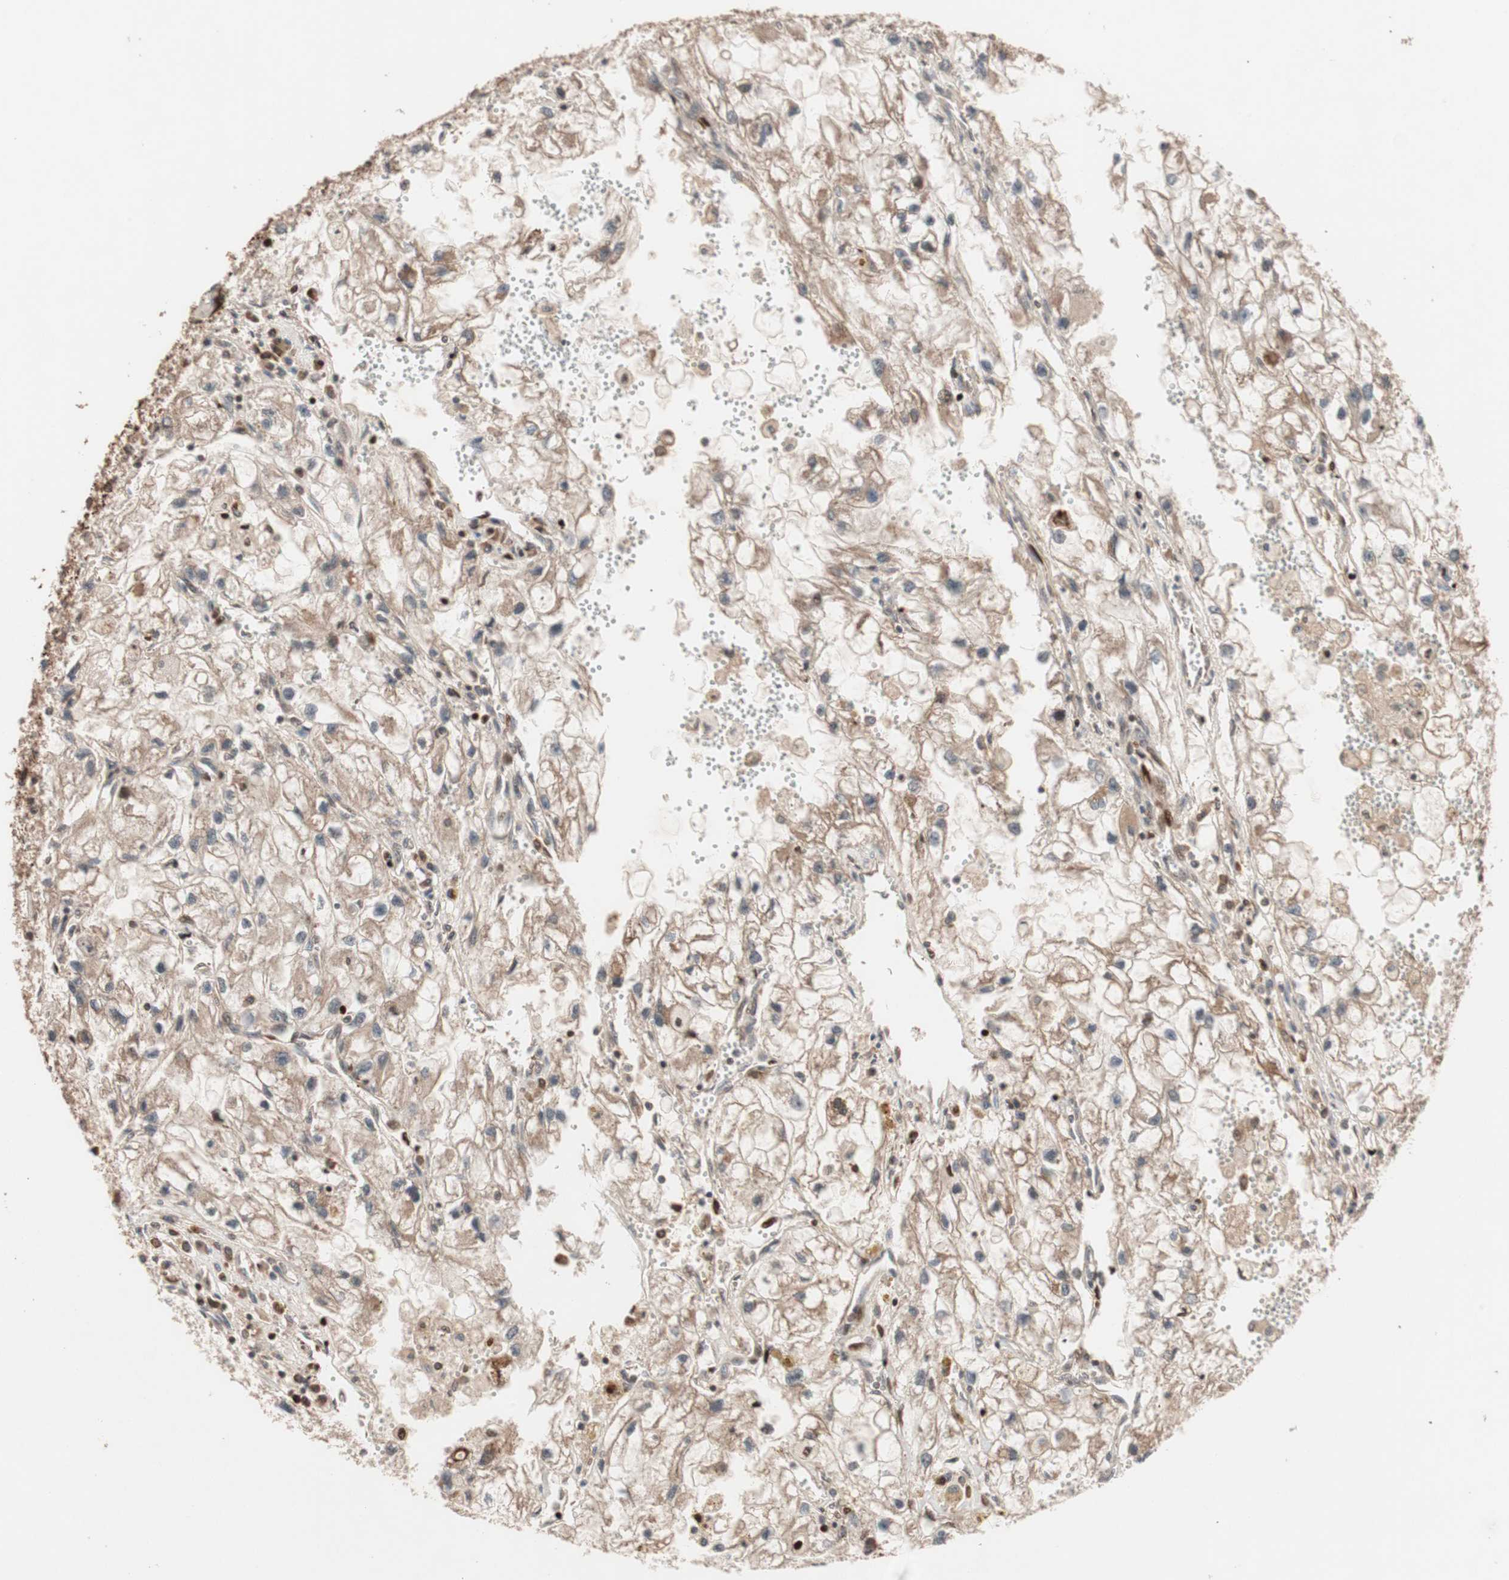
{"staining": {"intensity": "moderate", "quantity": ">75%", "location": "cytoplasmic/membranous"}, "tissue": "renal cancer", "cell_type": "Tumor cells", "image_type": "cancer", "snomed": [{"axis": "morphology", "description": "Adenocarcinoma, NOS"}, {"axis": "topography", "description": "Kidney"}], "caption": "Moderate cytoplasmic/membranous positivity is seen in about >75% of tumor cells in renal cancer. Nuclei are stained in blue.", "gene": "NF2", "patient": {"sex": "female", "age": 70}}